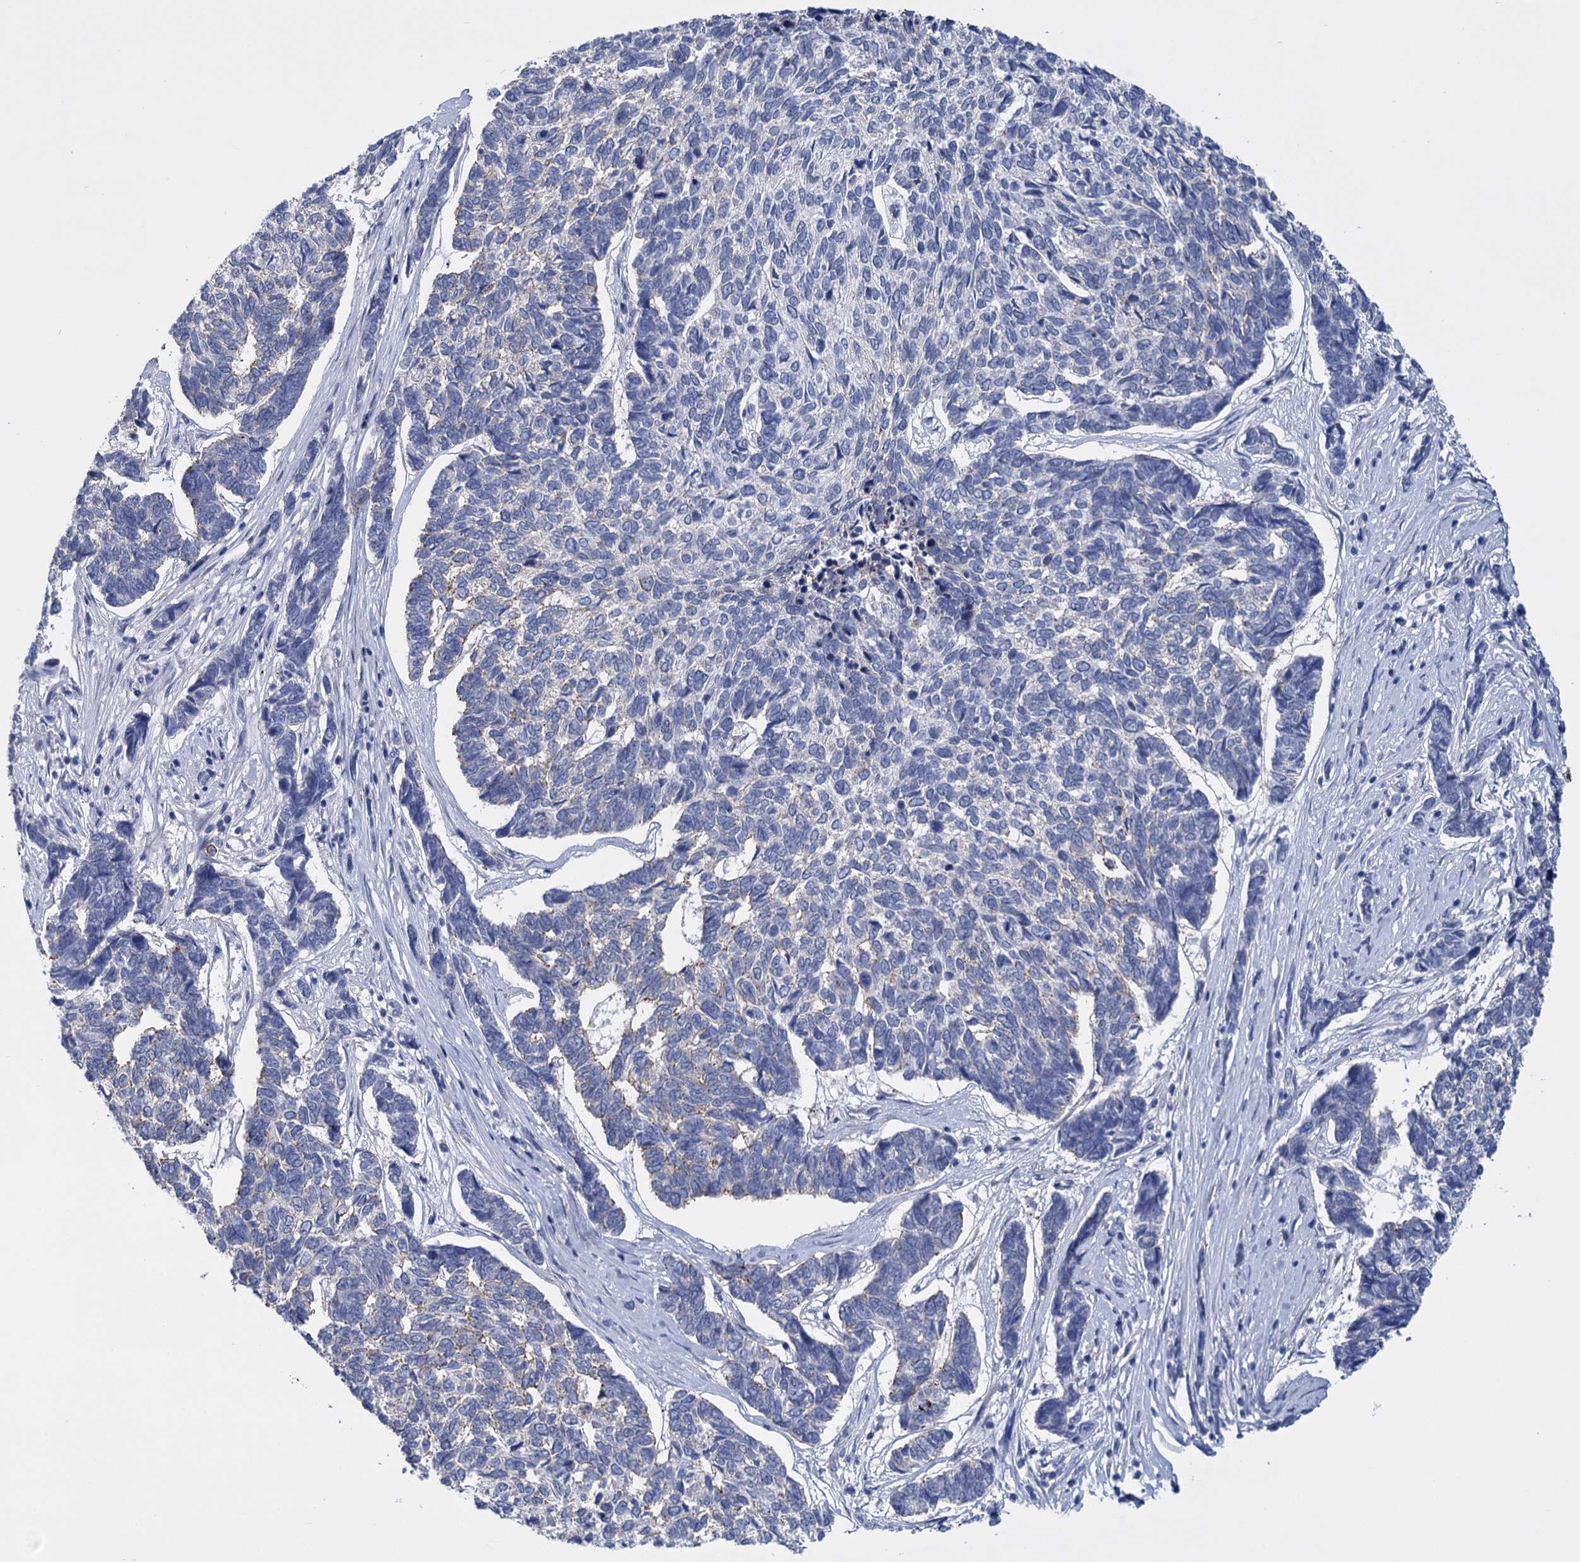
{"staining": {"intensity": "negative", "quantity": "none", "location": "none"}, "tissue": "skin cancer", "cell_type": "Tumor cells", "image_type": "cancer", "snomed": [{"axis": "morphology", "description": "Basal cell carcinoma"}, {"axis": "topography", "description": "Skin"}], "caption": "This is an immunohistochemistry photomicrograph of human skin basal cell carcinoma. There is no staining in tumor cells.", "gene": "SNCG", "patient": {"sex": "female", "age": 65}}